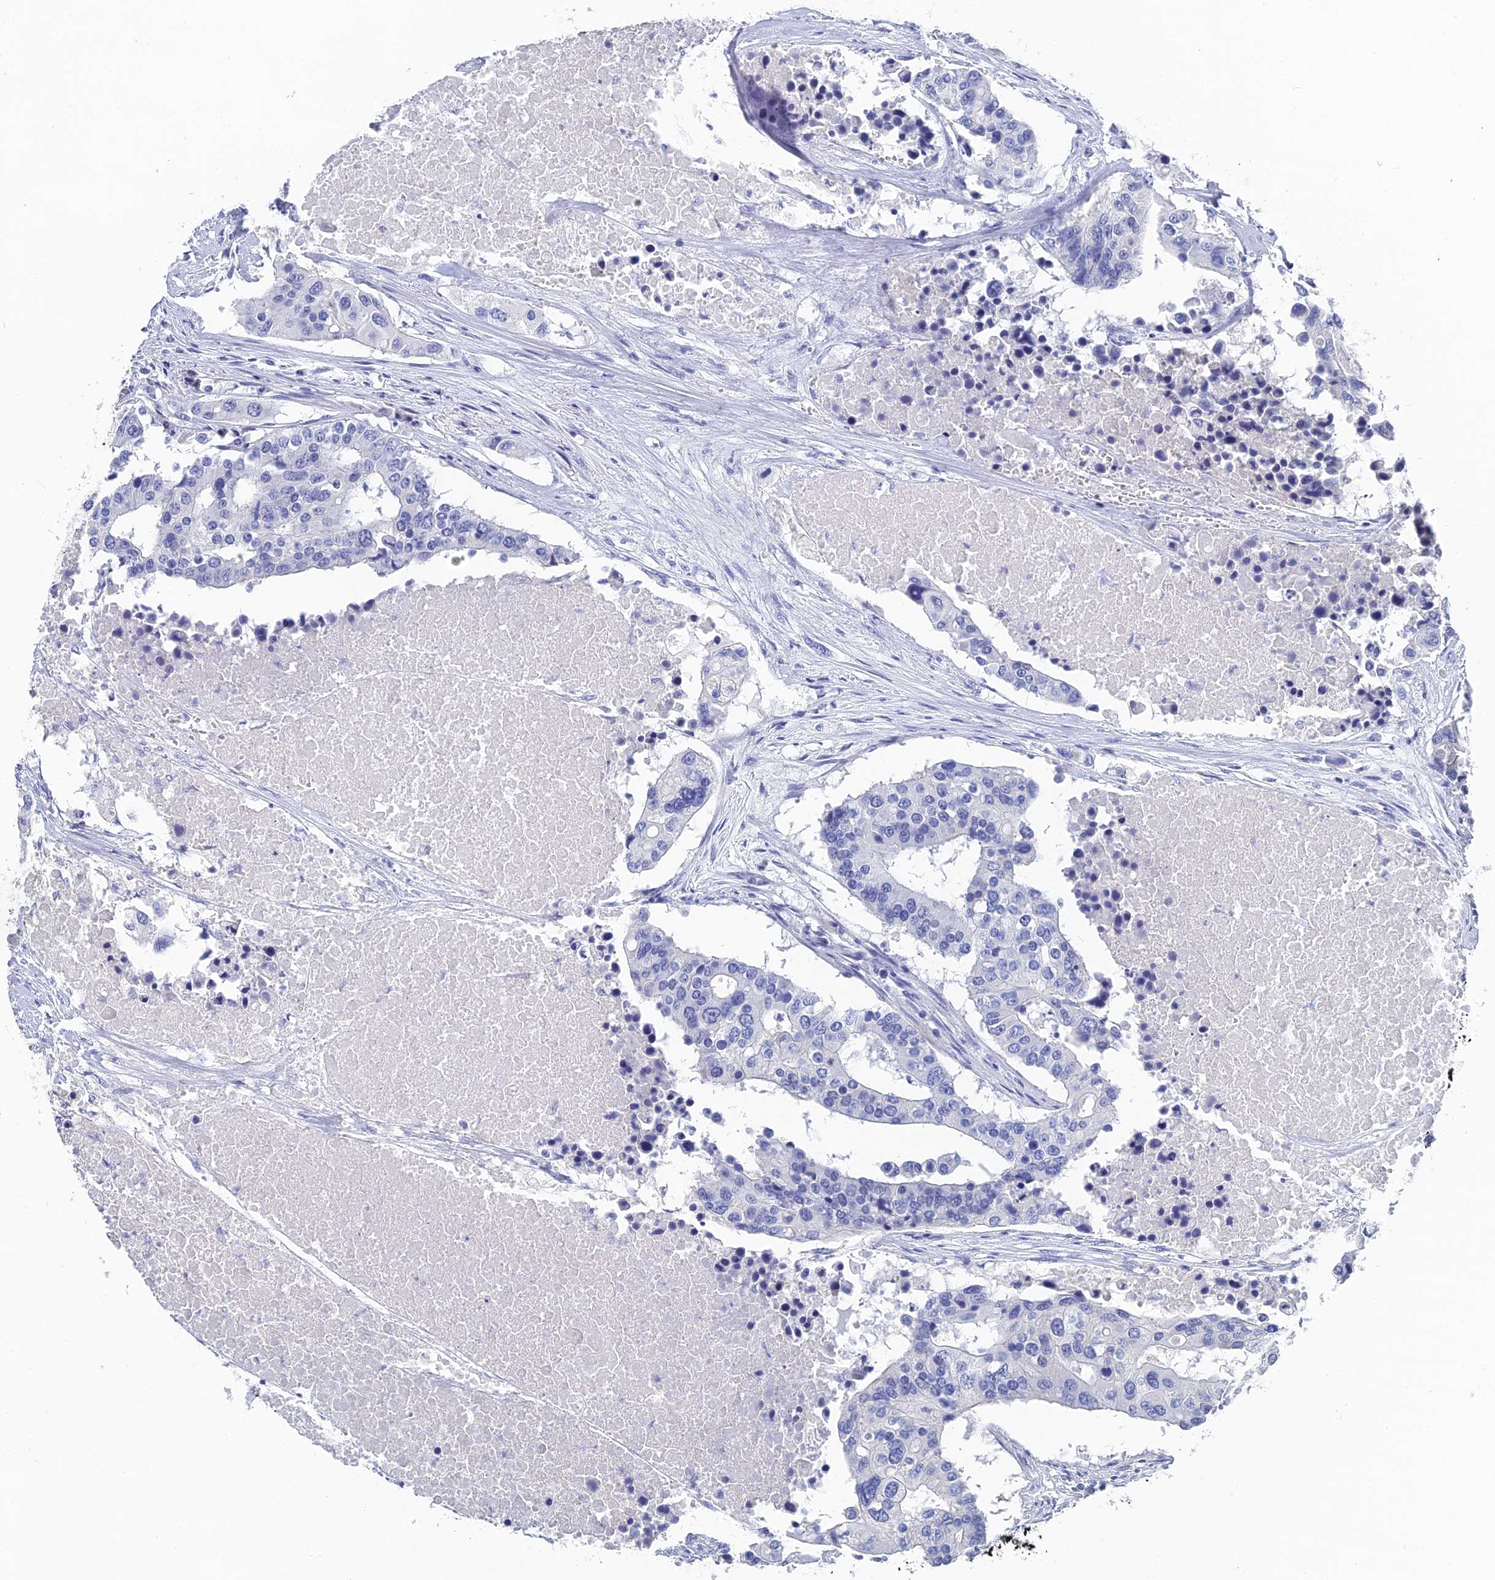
{"staining": {"intensity": "negative", "quantity": "none", "location": "none"}, "tissue": "colorectal cancer", "cell_type": "Tumor cells", "image_type": "cancer", "snomed": [{"axis": "morphology", "description": "Adenocarcinoma, NOS"}, {"axis": "topography", "description": "Colon"}], "caption": "Immunohistochemical staining of colorectal cancer (adenocarcinoma) displays no significant positivity in tumor cells.", "gene": "GFAP", "patient": {"sex": "male", "age": 77}}